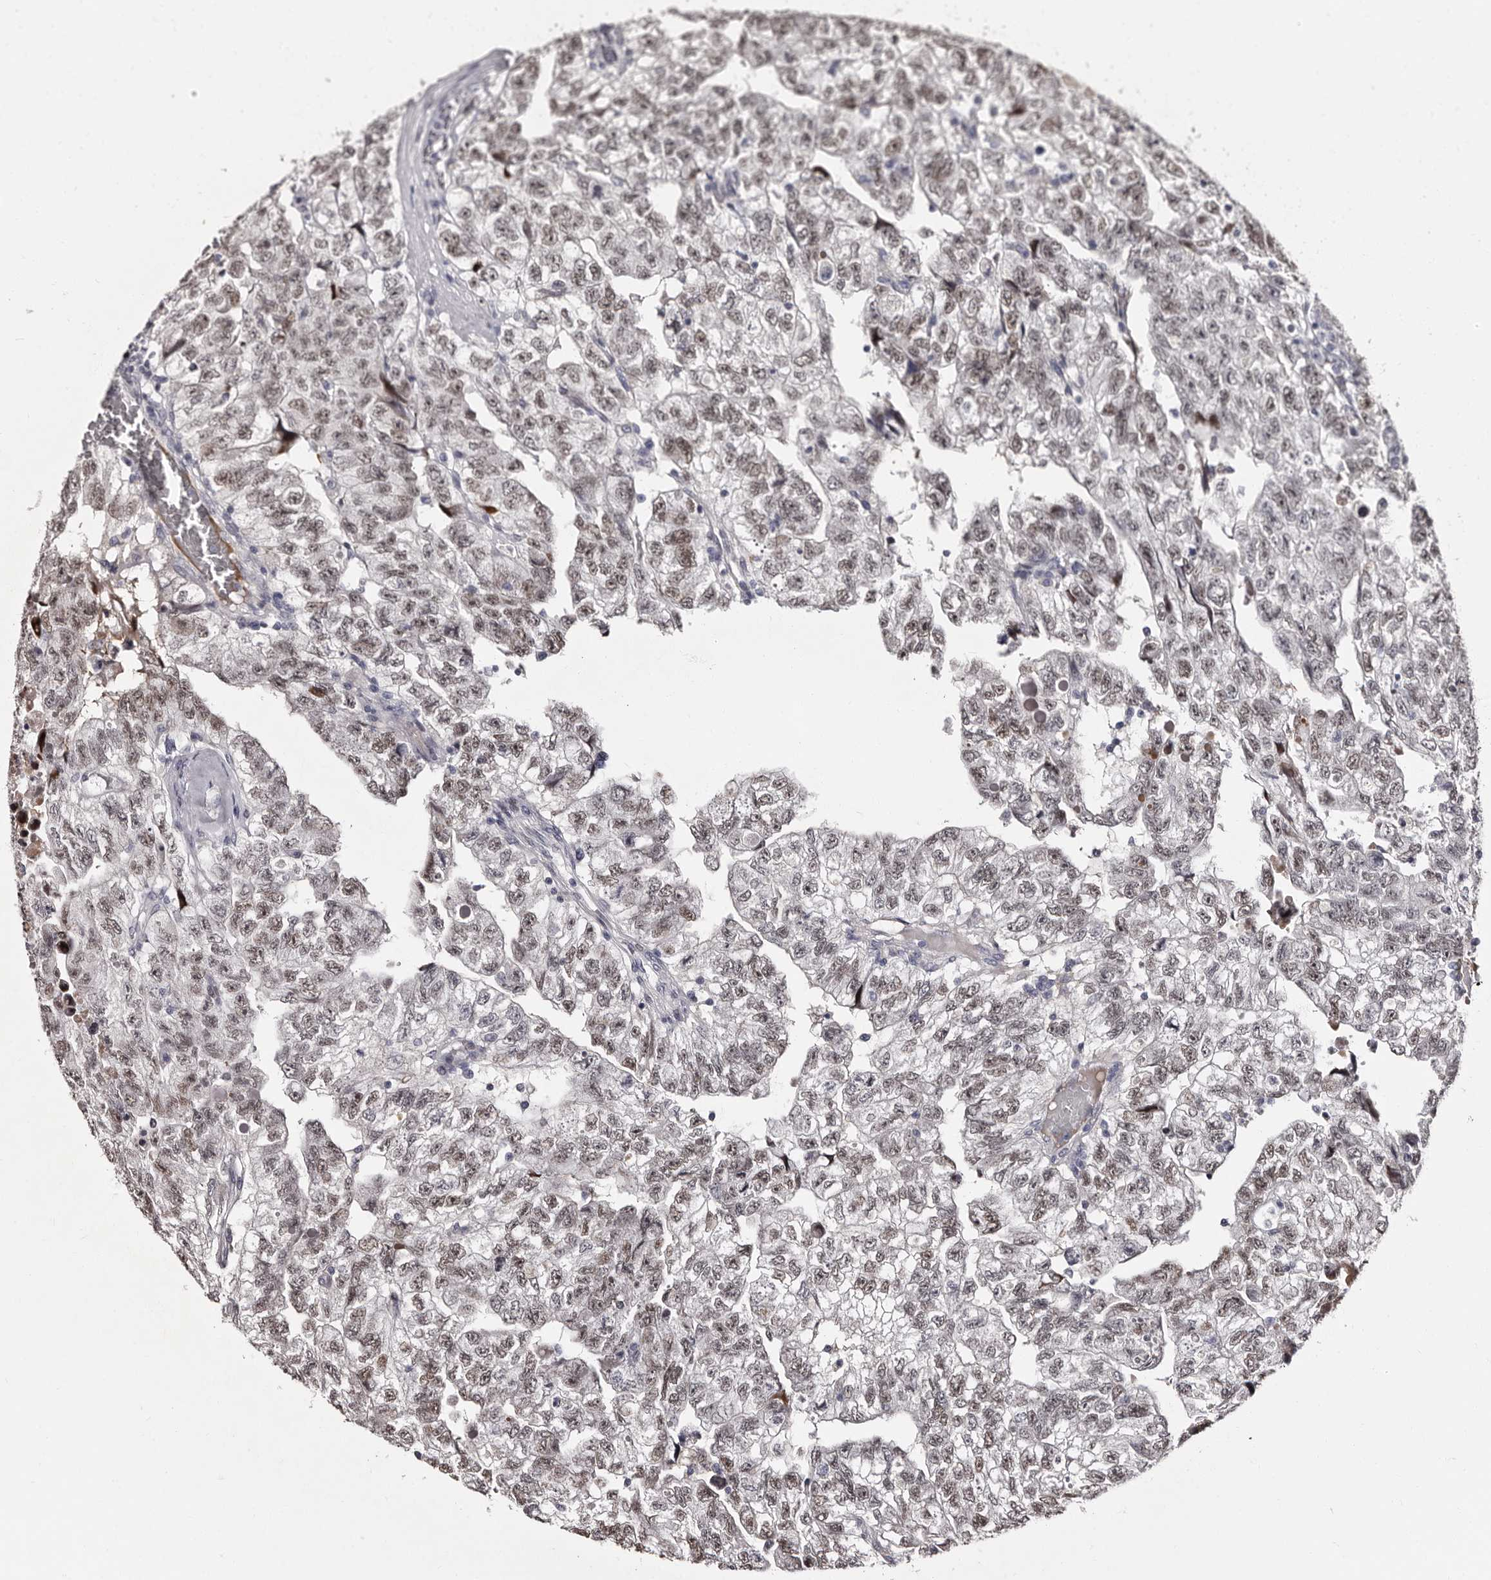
{"staining": {"intensity": "weak", "quantity": ">75%", "location": "nuclear"}, "tissue": "testis cancer", "cell_type": "Tumor cells", "image_type": "cancer", "snomed": [{"axis": "morphology", "description": "Carcinoma, Embryonal, NOS"}, {"axis": "topography", "description": "Testis"}], "caption": "Immunohistochemistry staining of embryonal carcinoma (testis), which exhibits low levels of weak nuclear positivity in approximately >75% of tumor cells indicating weak nuclear protein expression. The staining was performed using DAB (brown) for protein detection and nuclei were counterstained in hematoxylin (blue).", "gene": "TBC1D22B", "patient": {"sex": "male", "age": 36}}